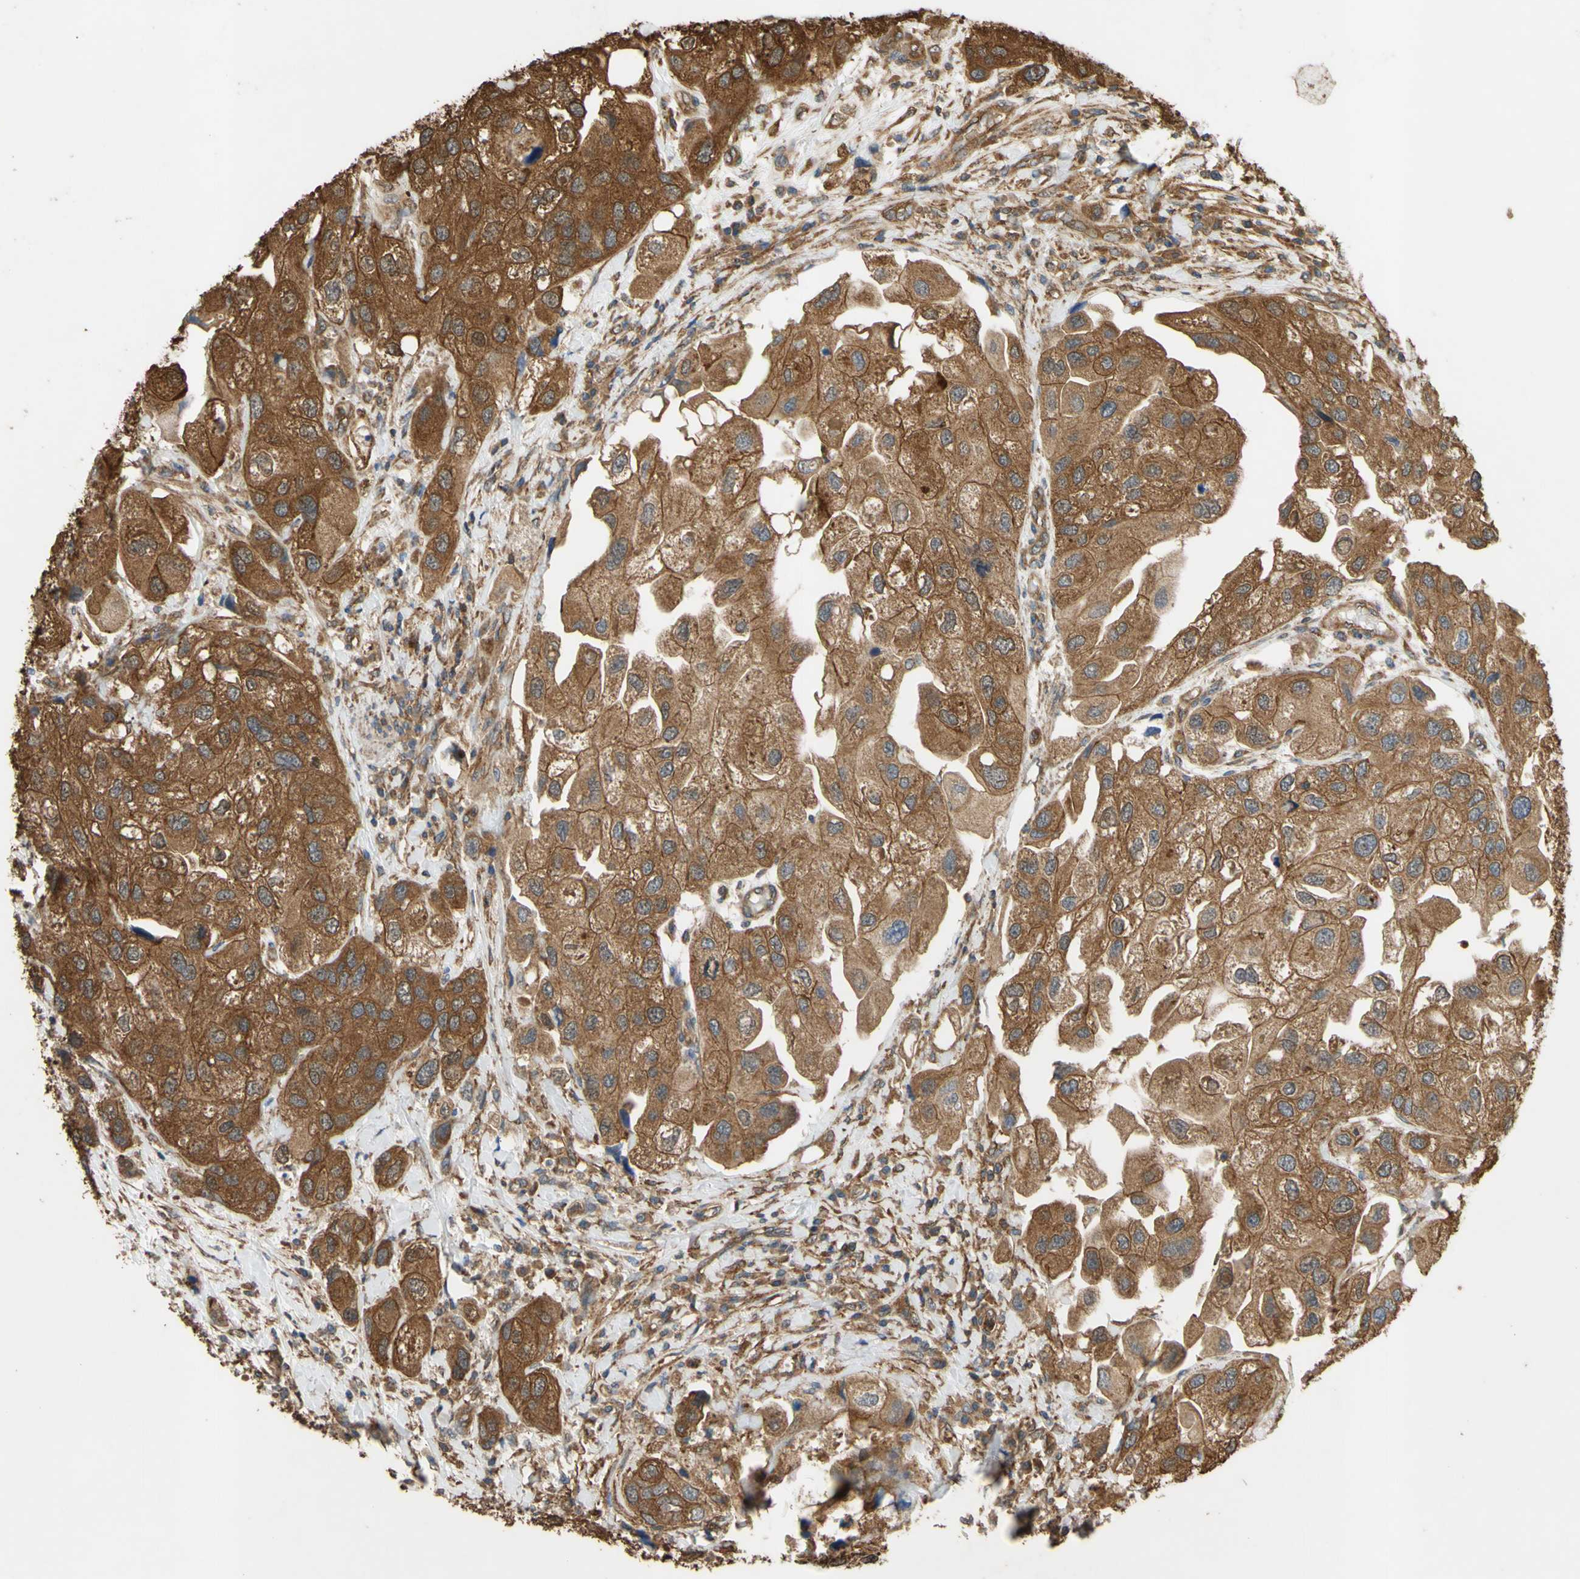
{"staining": {"intensity": "strong", "quantity": ">75%", "location": "cytoplasmic/membranous"}, "tissue": "urothelial cancer", "cell_type": "Tumor cells", "image_type": "cancer", "snomed": [{"axis": "morphology", "description": "Urothelial carcinoma, High grade"}, {"axis": "topography", "description": "Urinary bladder"}], "caption": "This image reveals immunohistochemistry staining of human urothelial cancer, with high strong cytoplasmic/membranous staining in about >75% of tumor cells.", "gene": "CTTN", "patient": {"sex": "female", "age": 64}}